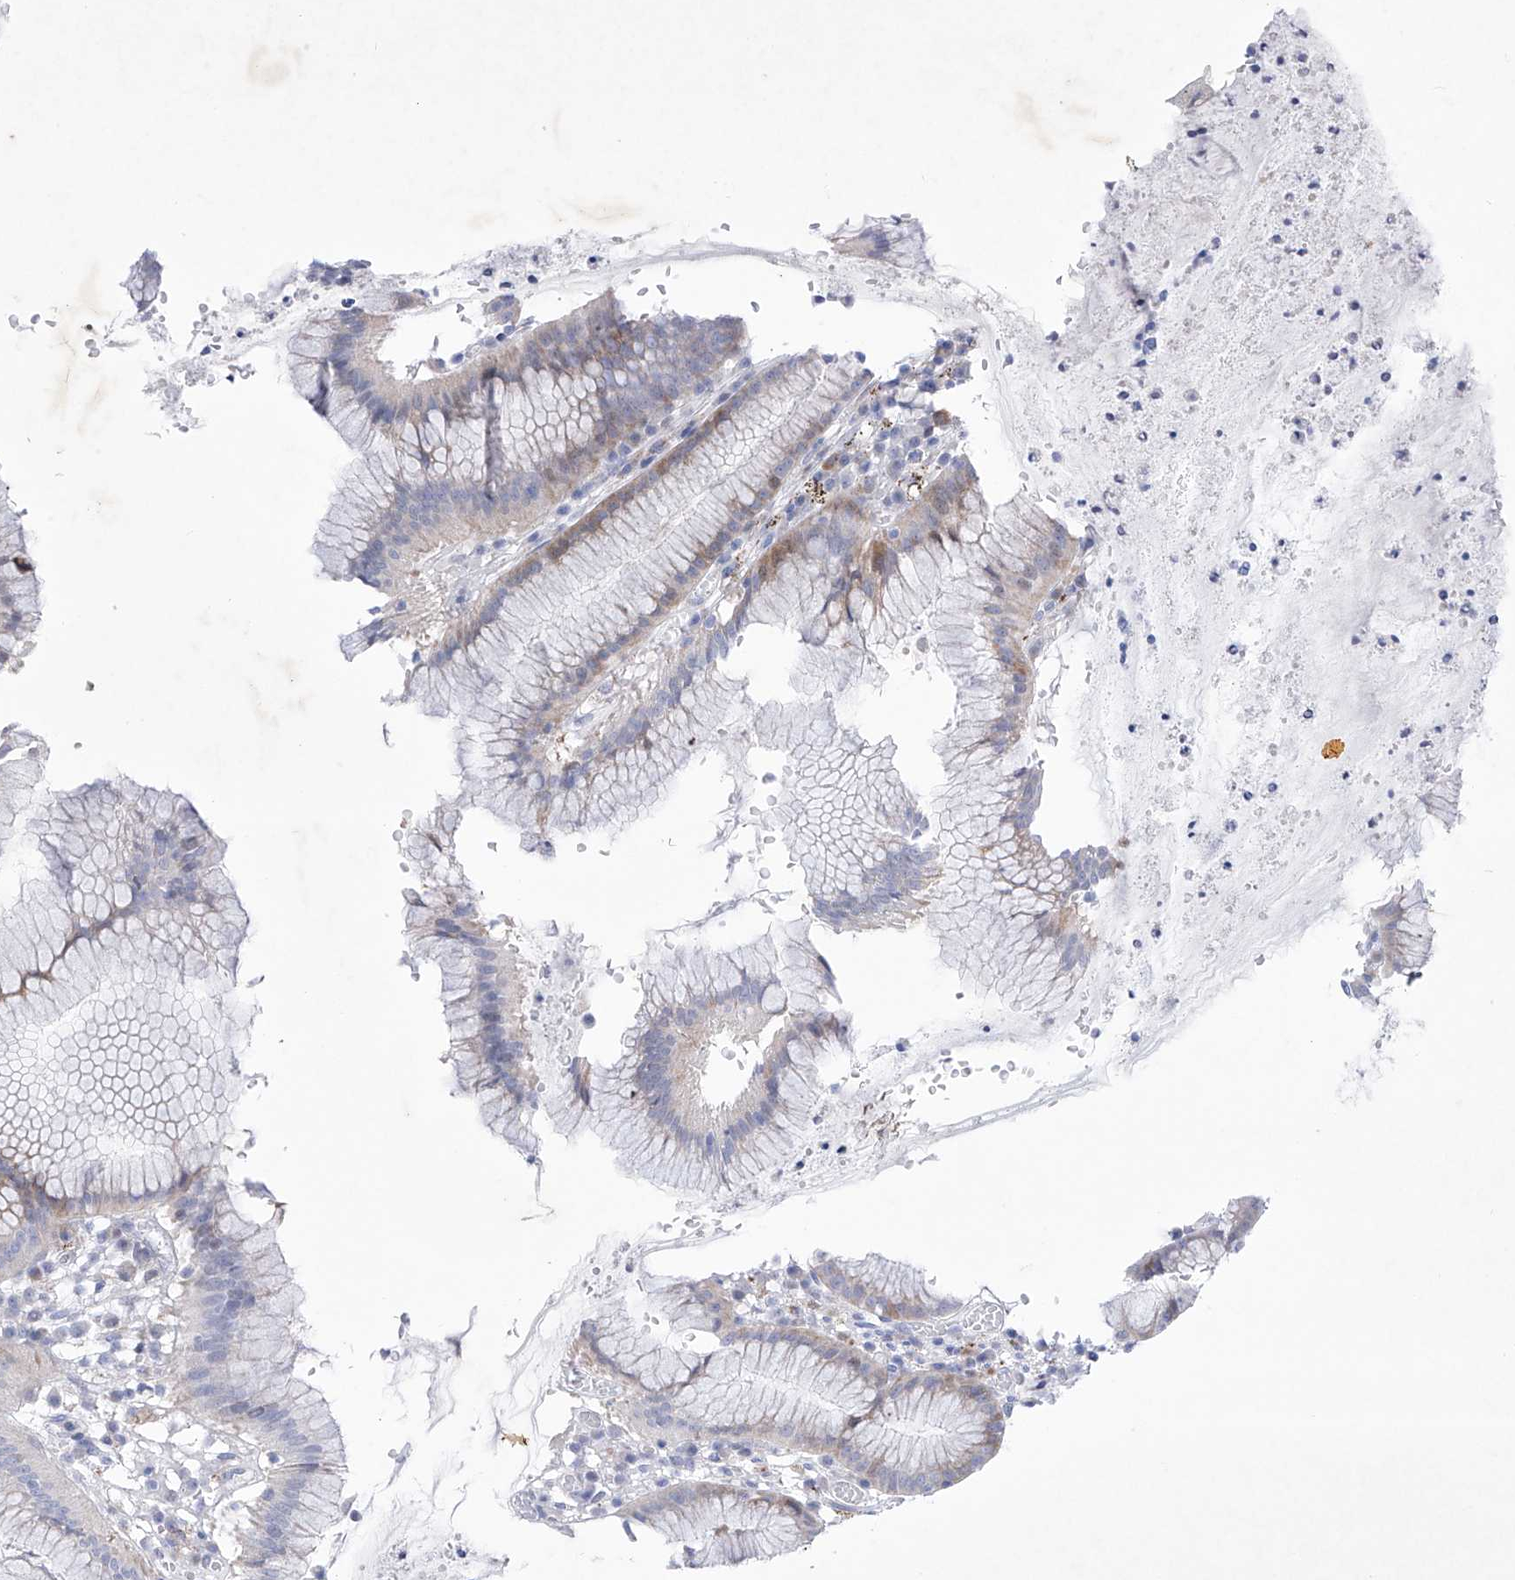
{"staining": {"intensity": "moderate", "quantity": "<25%", "location": "cytoplasmic/membranous"}, "tissue": "stomach", "cell_type": "Glandular cells", "image_type": "normal", "snomed": [{"axis": "morphology", "description": "Normal tissue, NOS"}, {"axis": "topography", "description": "Stomach"}], "caption": "Immunohistochemical staining of benign human stomach exhibits low levels of moderate cytoplasmic/membranous expression in about <25% of glandular cells. (DAB (3,3'-diaminobenzidine) = brown stain, brightfield microscopy at high magnification).", "gene": "C1orf87", "patient": {"sex": "male", "age": 55}}